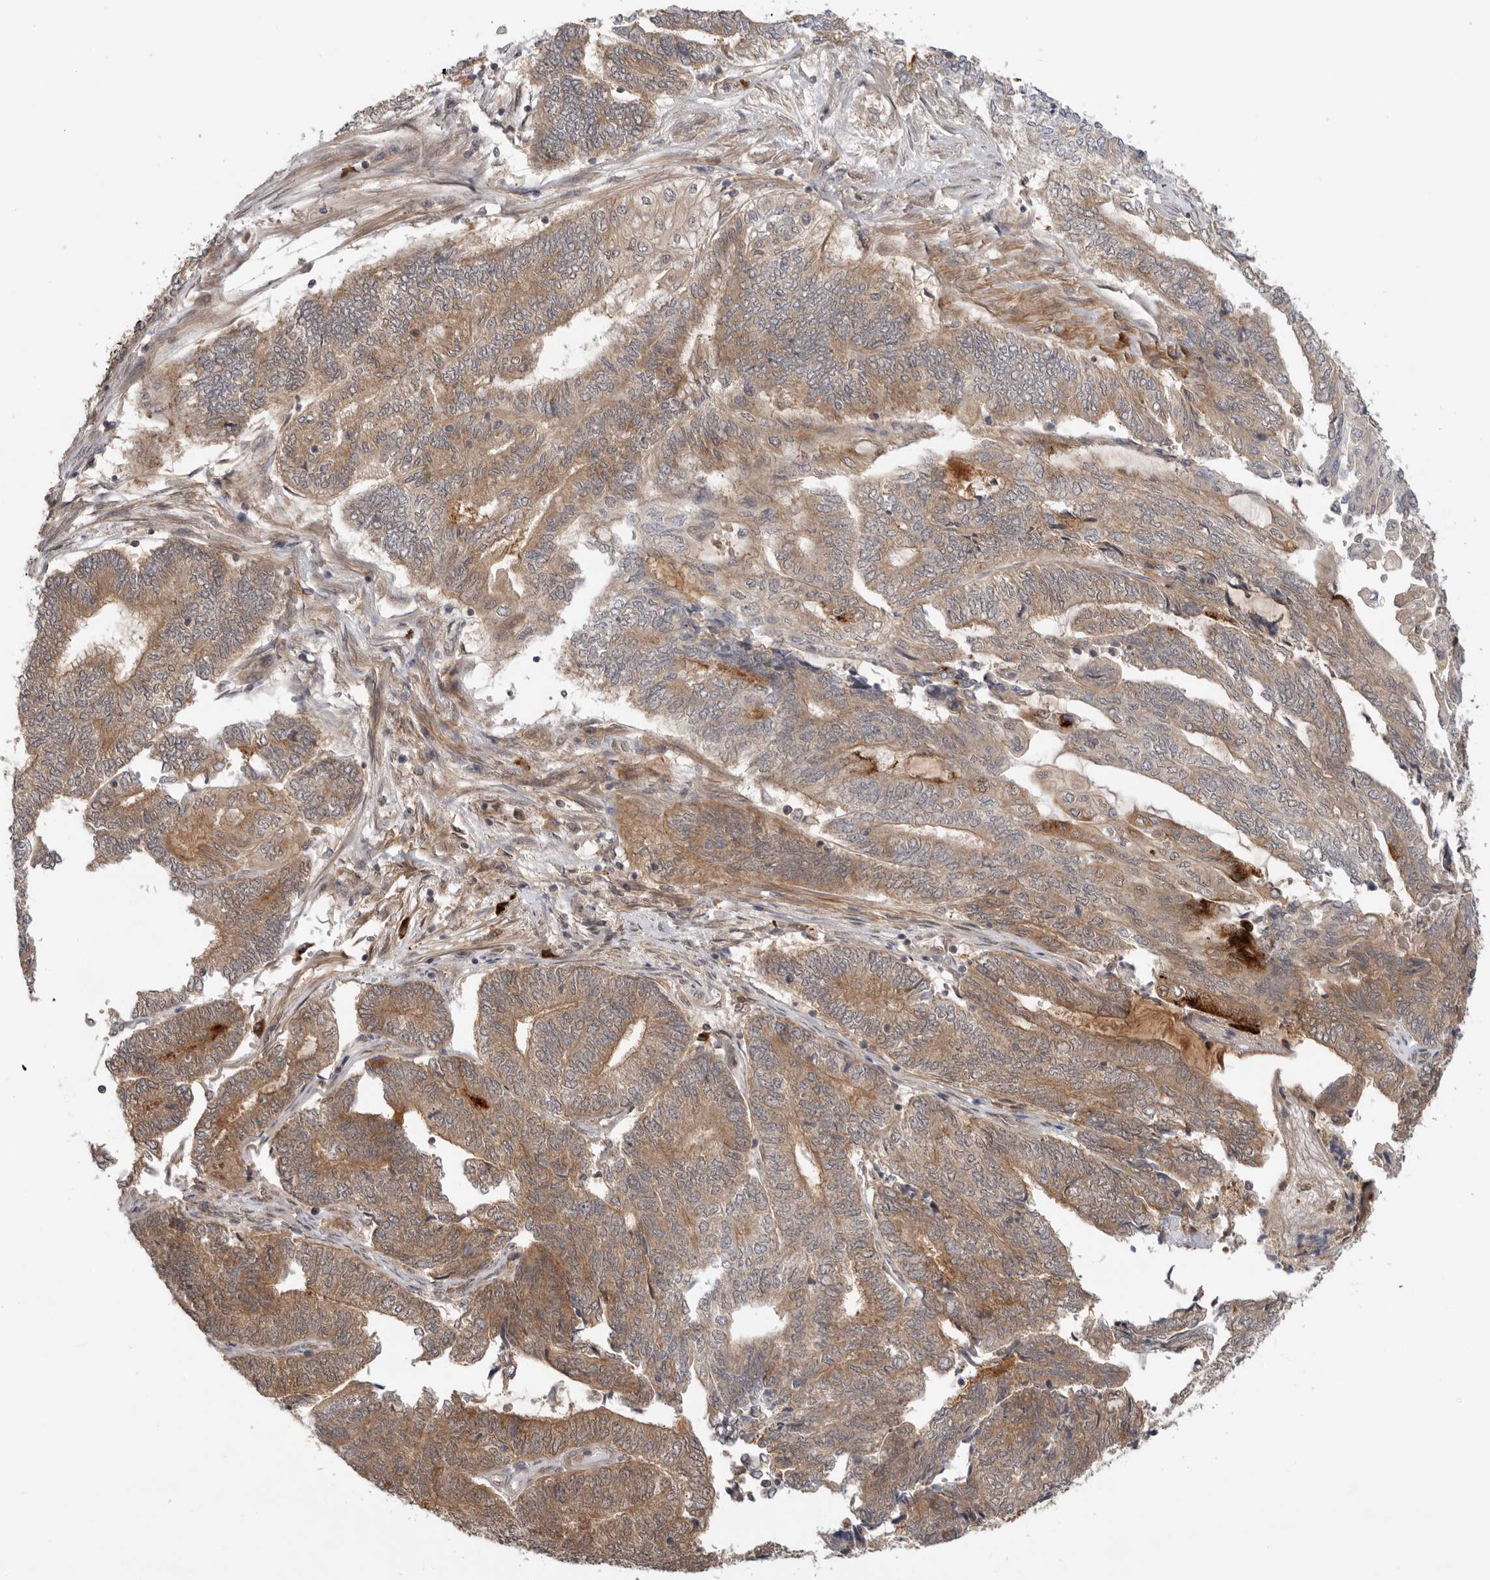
{"staining": {"intensity": "moderate", "quantity": ">75%", "location": "cytoplasmic/membranous"}, "tissue": "endometrial cancer", "cell_type": "Tumor cells", "image_type": "cancer", "snomed": [{"axis": "morphology", "description": "Adenocarcinoma, NOS"}, {"axis": "topography", "description": "Uterus"}, {"axis": "topography", "description": "Endometrium"}], "caption": "Tumor cells reveal moderate cytoplasmic/membranous positivity in approximately >75% of cells in endometrial cancer. (brown staining indicates protein expression, while blue staining denotes nuclei).", "gene": "DCAF8", "patient": {"sex": "female", "age": 70}}